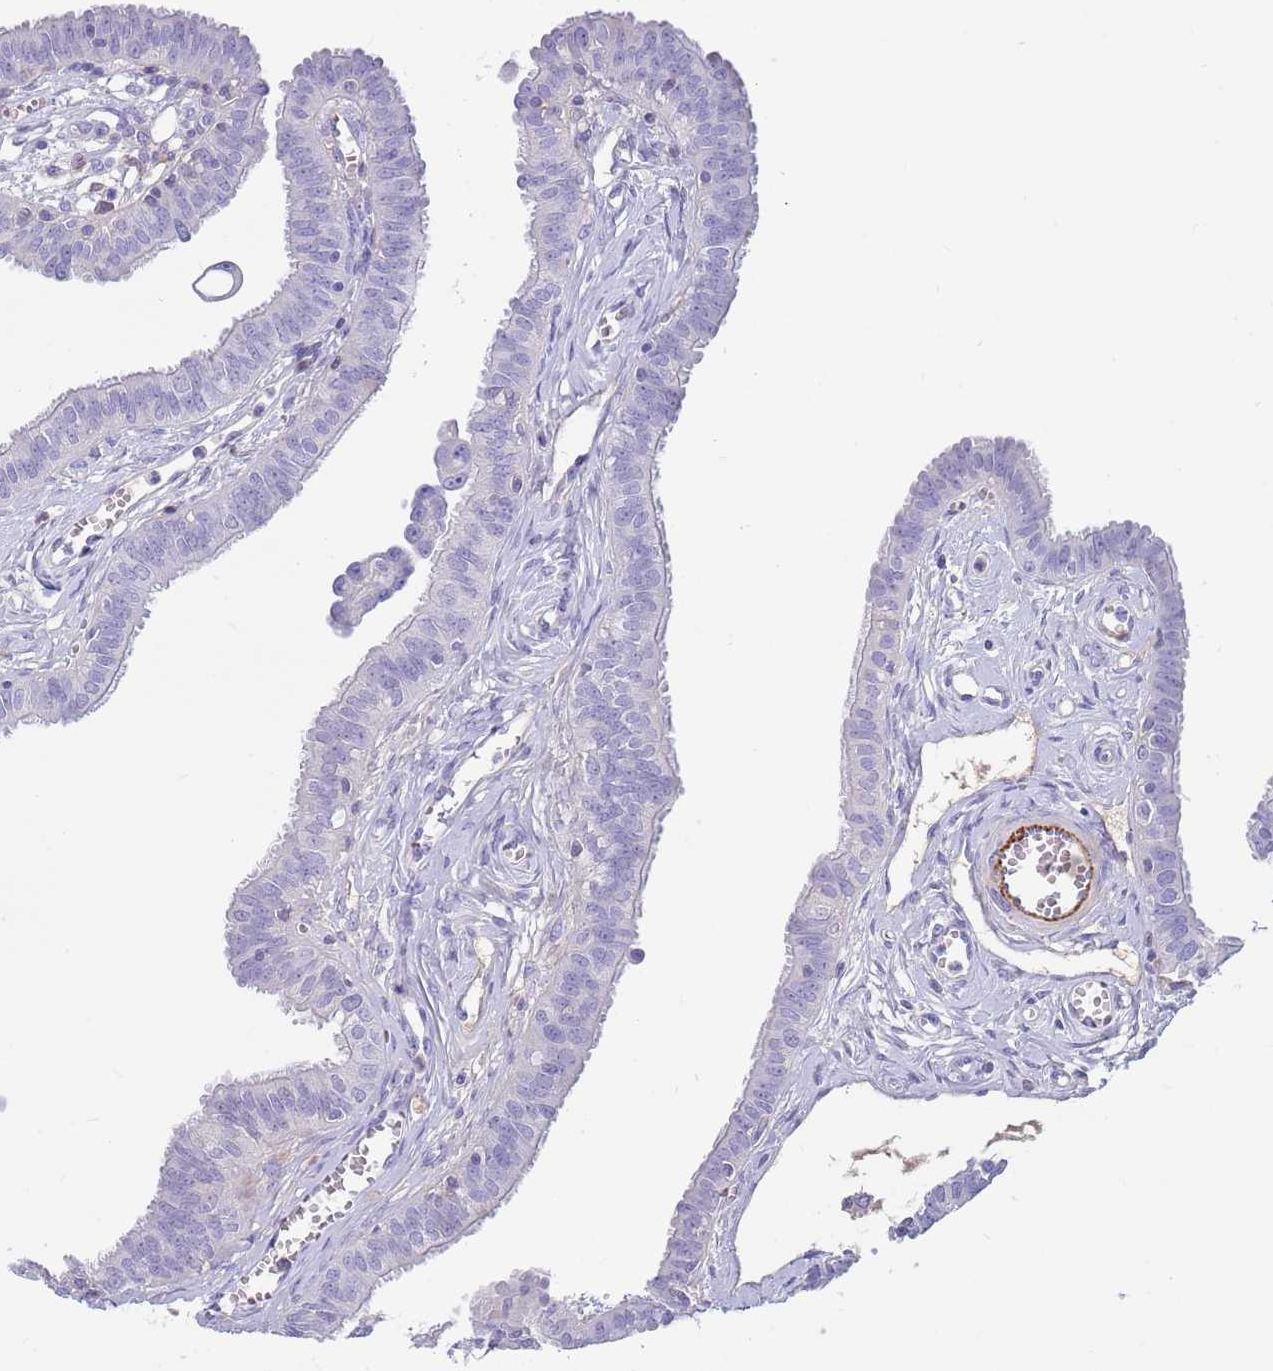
{"staining": {"intensity": "negative", "quantity": "none", "location": "none"}, "tissue": "fallopian tube", "cell_type": "Glandular cells", "image_type": "normal", "snomed": [{"axis": "morphology", "description": "Normal tissue, NOS"}, {"axis": "morphology", "description": "Carcinoma, NOS"}, {"axis": "topography", "description": "Fallopian tube"}, {"axis": "topography", "description": "Ovary"}], "caption": "An IHC micrograph of benign fallopian tube is shown. There is no staining in glandular cells of fallopian tube. The staining is performed using DAB (3,3'-diaminobenzidine) brown chromogen with nuclei counter-stained in using hematoxylin.", "gene": "LEPROTL1", "patient": {"sex": "female", "age": 59}}